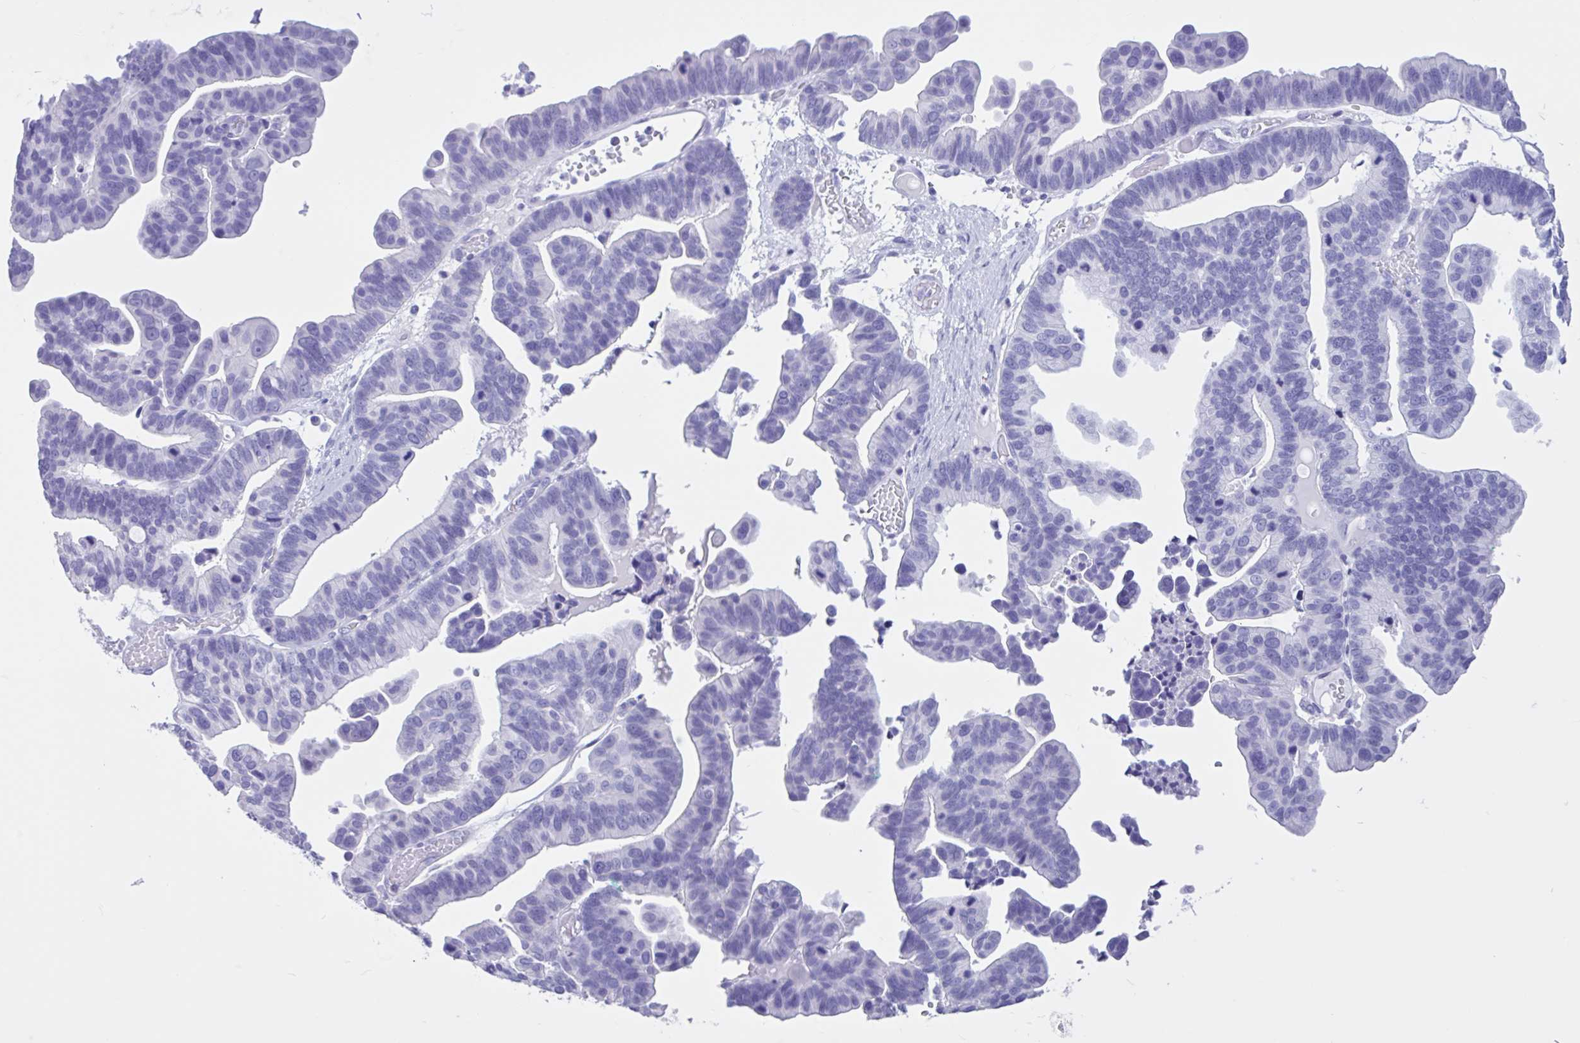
{"staining": {"intensity": "negative", "quantity": "none", "location": "none"}, "tissue": "ovarian cancer", "cell_type": "Tumor cells", "image_type": "cancer", "snomed": [{"axis": "morphology", "description": "Cystadenocarcinoma, serous, NOS"}, {"axis": "topography", "description": "Ovary"}], "caption": "The histopathology image shows no significant staining in tumor cells of ovarian serous cystadenocarcinoma.", "gene": "OR4N4", "patient": {"sex": "female", "age": 56}}